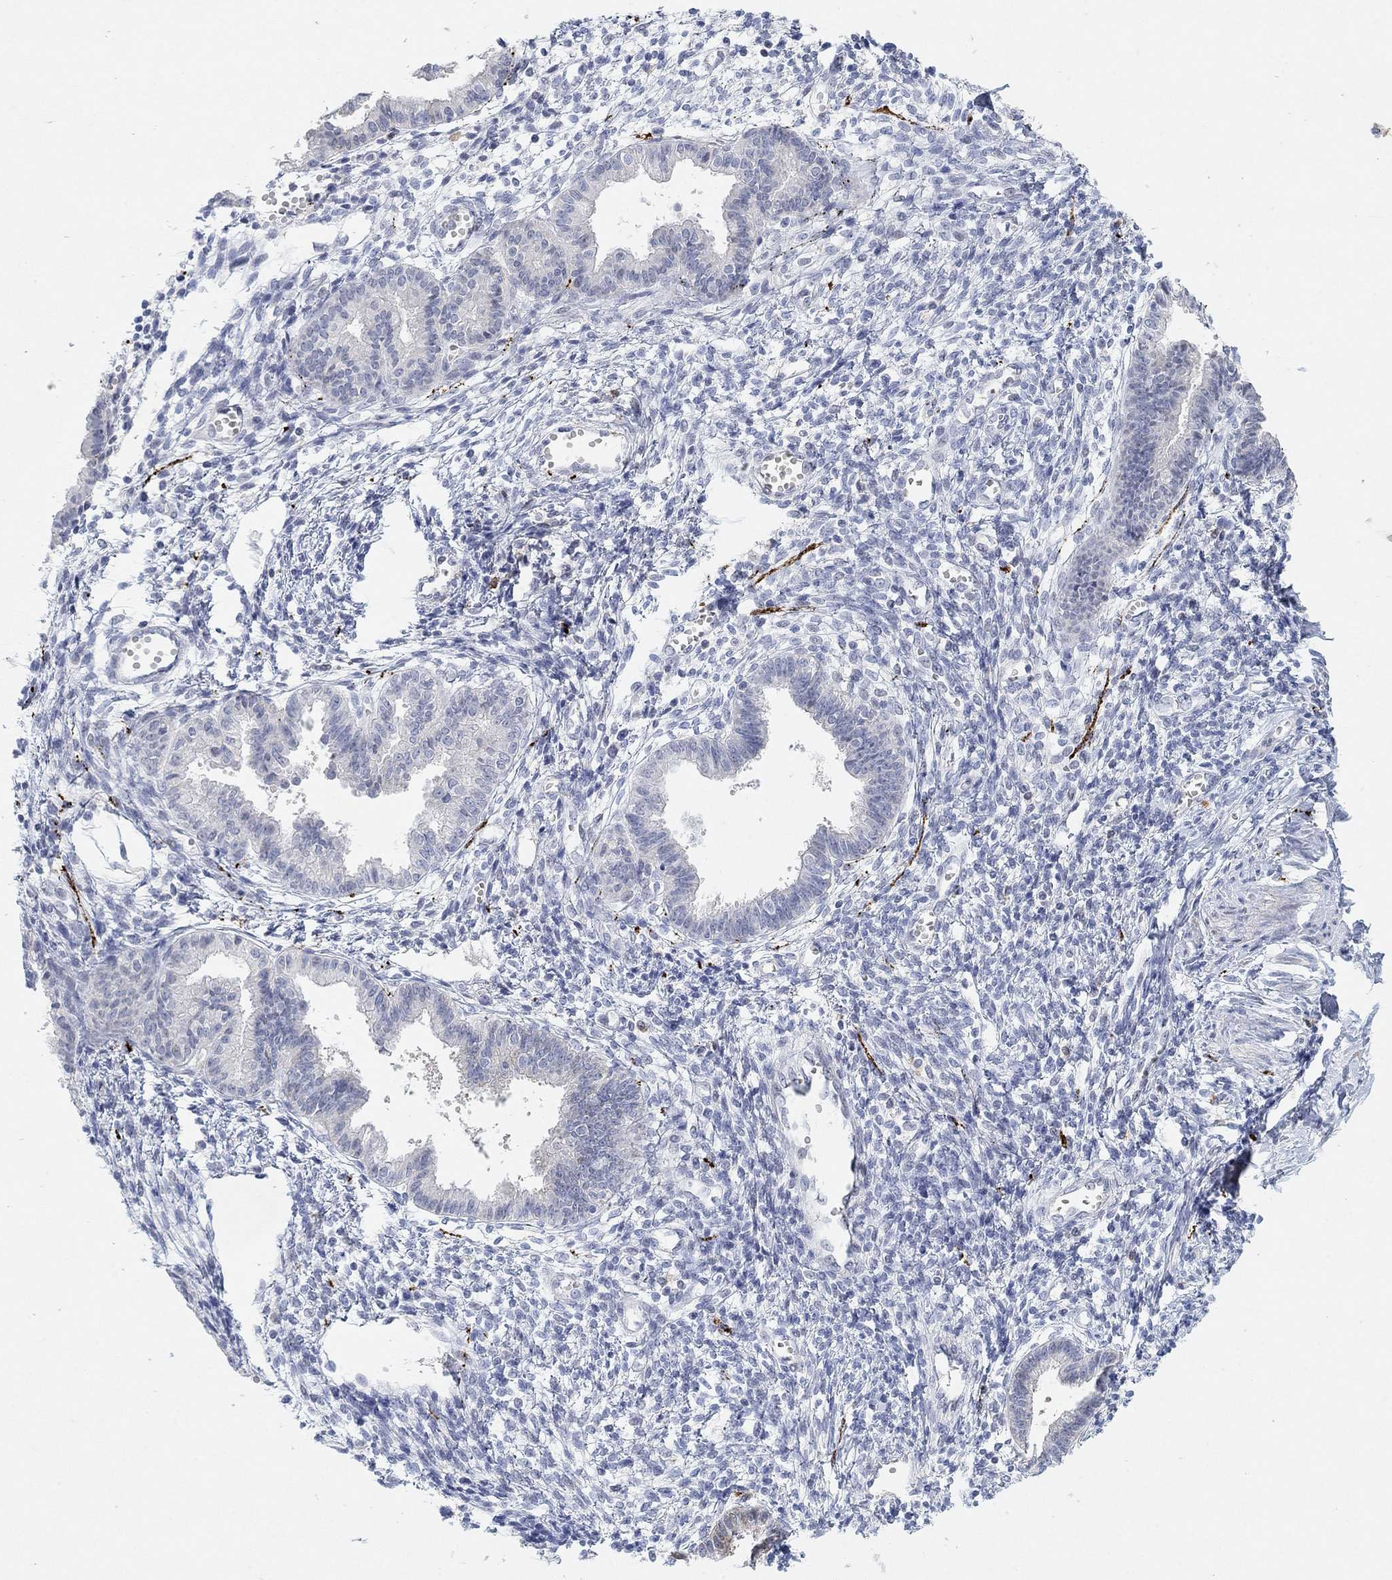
{"staining": {"intensity": "negative", "quantity": "none", "location": "none"}, "tissue": "endometrium", "cell_type": "Cells in endometrial stroma", "image_type": "normal", "snomed": [{"axis": "morphology", "description": "Normal tissue, NOS"}, {"axis": "topography", "description": "Cervix"}, {"axis": "topography", "description": "Endometrium"}], "caption": "Immunohistochemistry of normal endometrium reveals no positivity in cells in endometrial stroma.", "gene": "VAT1L", "patient": {"sex": "female", "age": 37}}